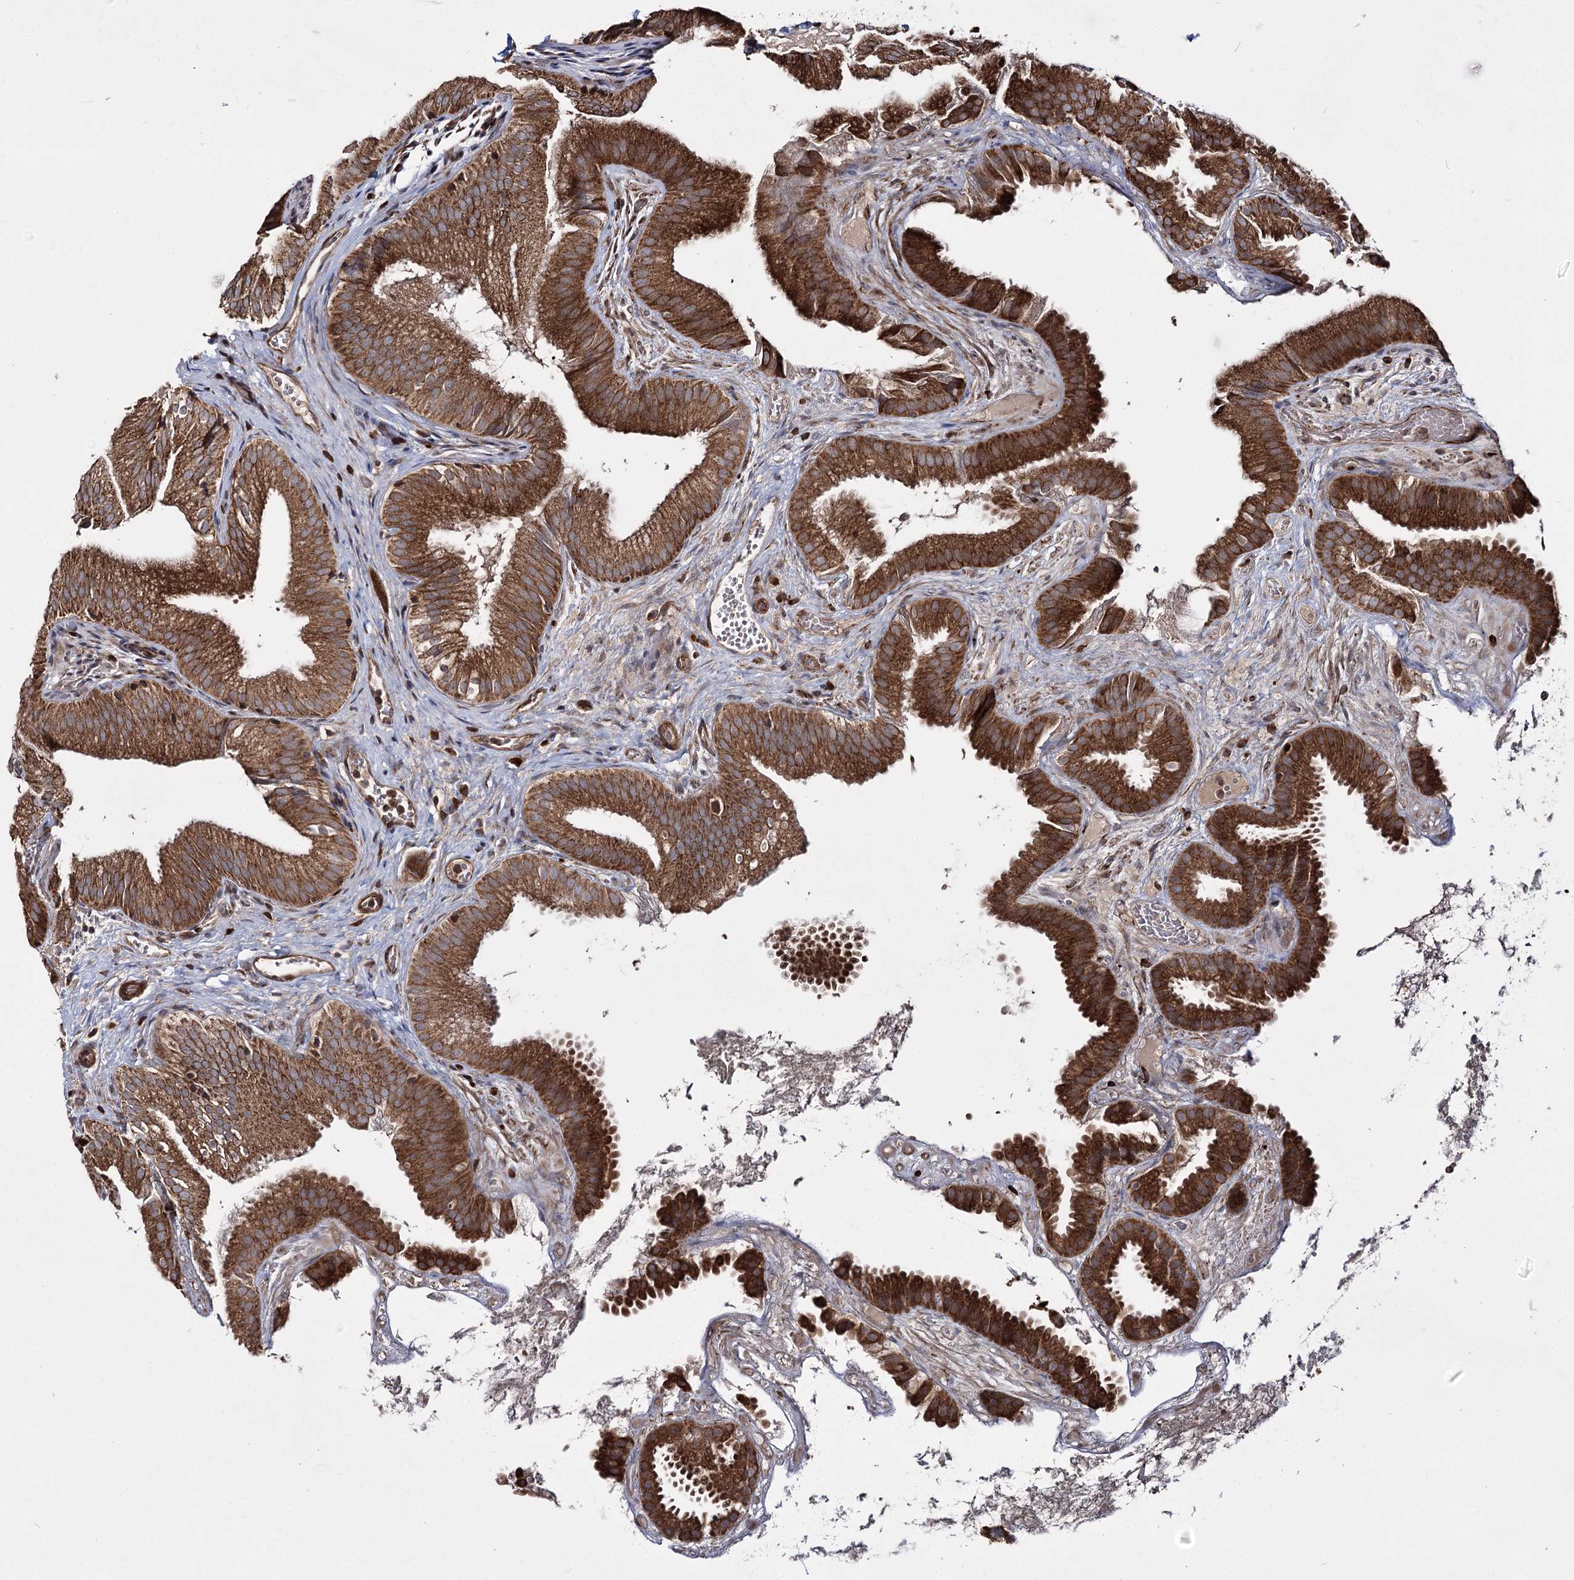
{"staining": {"intensity": "strong", "quantity": ">75%", "location": "cytoplasmic/membranous"}, "tissue": "gallbladder", "cell_type": "Glandular cells", "image_type": "normal", "snomed": [{"axis": "morphology", "description": "Normal tissue, NOS"}, {"axis": "topography", "description": "Gallbladder"}], "caption": "High-magnification brightfield microscopy of unremarkable gallbladder stained with DAB (brown) and counterstained with hematoxylin (blue). glandular cells exhibit strong cytoplasmic/membranous expression is appreciated in approximately>75% of cells.", "gene": "HECTD2", "patient": {"sex": "female", "age": 30}}